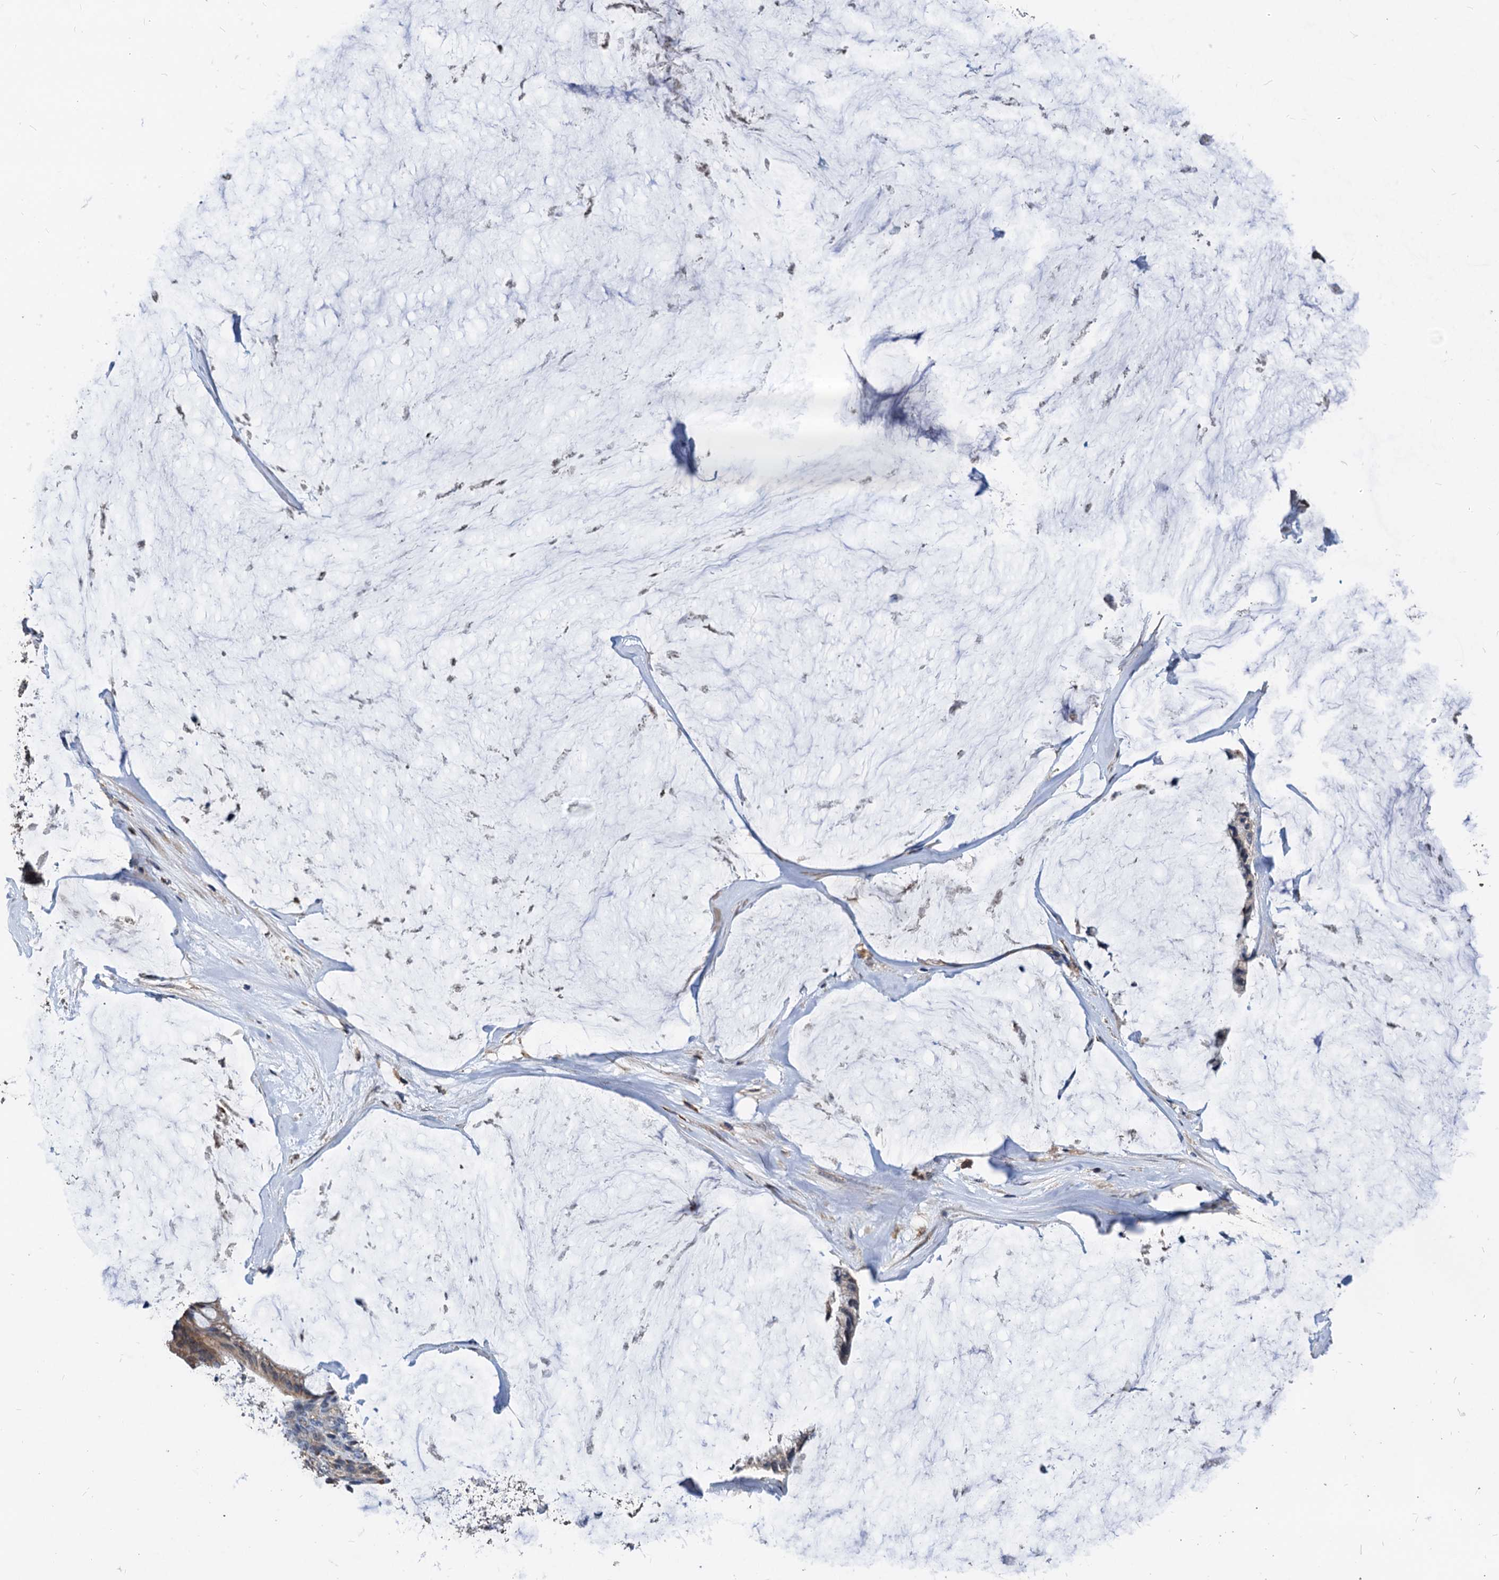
{"staining": {"intensity": "weak", "quantity": "<25%", "location": "cytoplasmic/membranous"}, "tissue": "ovarian cancer", "cell_type": "Tumor cells", "image_type": "cancer", "snomed": [{"axis": "morphology", "description": "Cystadenocarcinoma, mucinous, NOS"}, {"axis": "topography", "description": "Ovary"}], "caption": "There is no significant positivity in tumor cells of mucinous cystadenocarcinoma (ovarian).", "gene": "LCP2", "patient": {"sex": "female", "age": 39}}